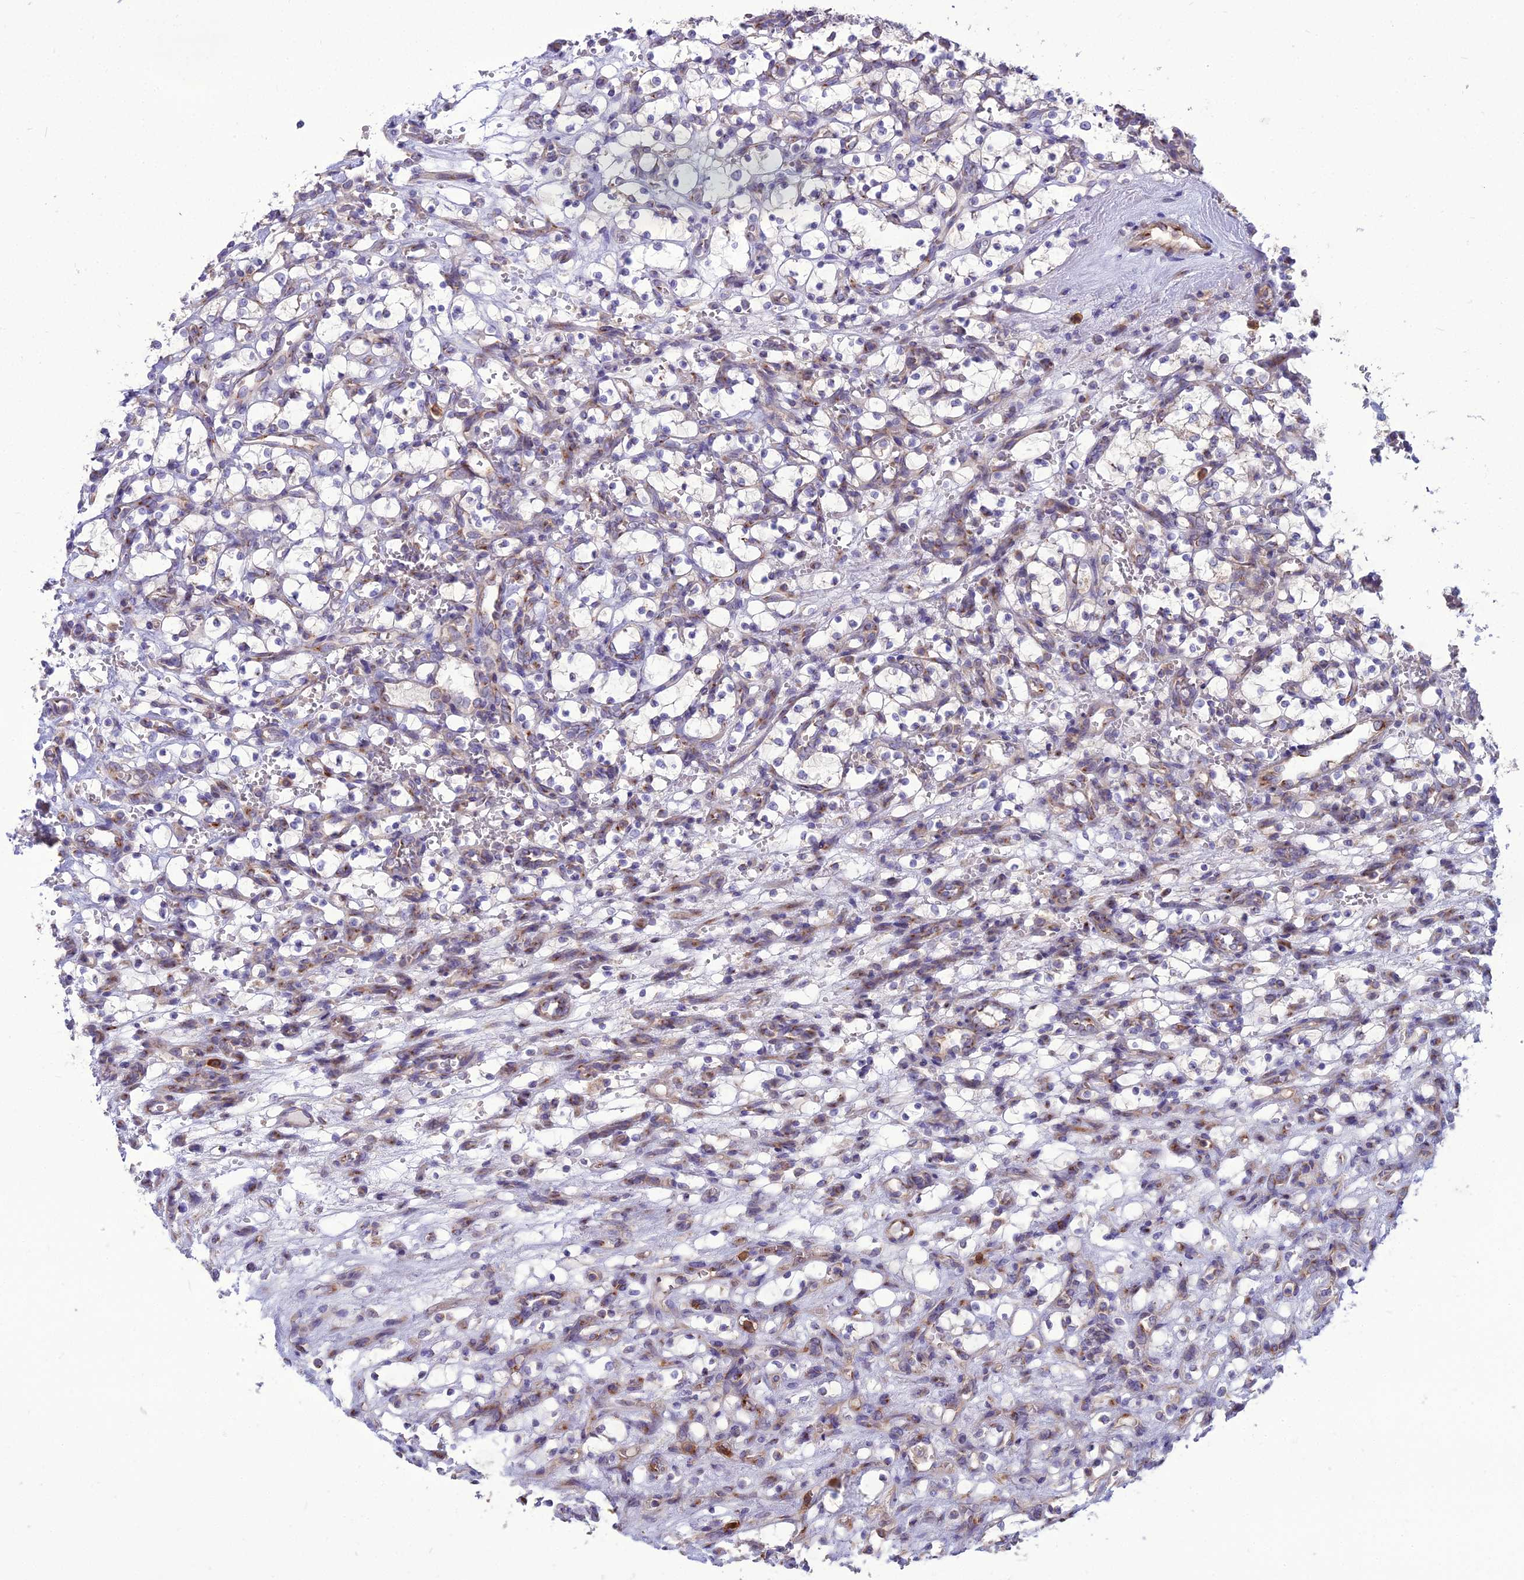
{"staining": {"intensity": "moderate", "quantity": "<25%", "location": "cytoplasmic/membranous"}, "tissue": "renal cancer", "cell_type": "Tumor cells", "image_type": "cancer", "snomed": [{"axis": "morphology", "description": "Adenocarcinoma, NOS"}, {"axis": "topography", "description": "Kidney"}], "caption": "Approximately <25% of tumor cells in human renal cancer exhibit moderate cytoplasmic/membranous protein expression as visualized by brown immunohistochemical staining.", "gene": "SPRYD7", "patient": {"sex": "female", "age": 69}}